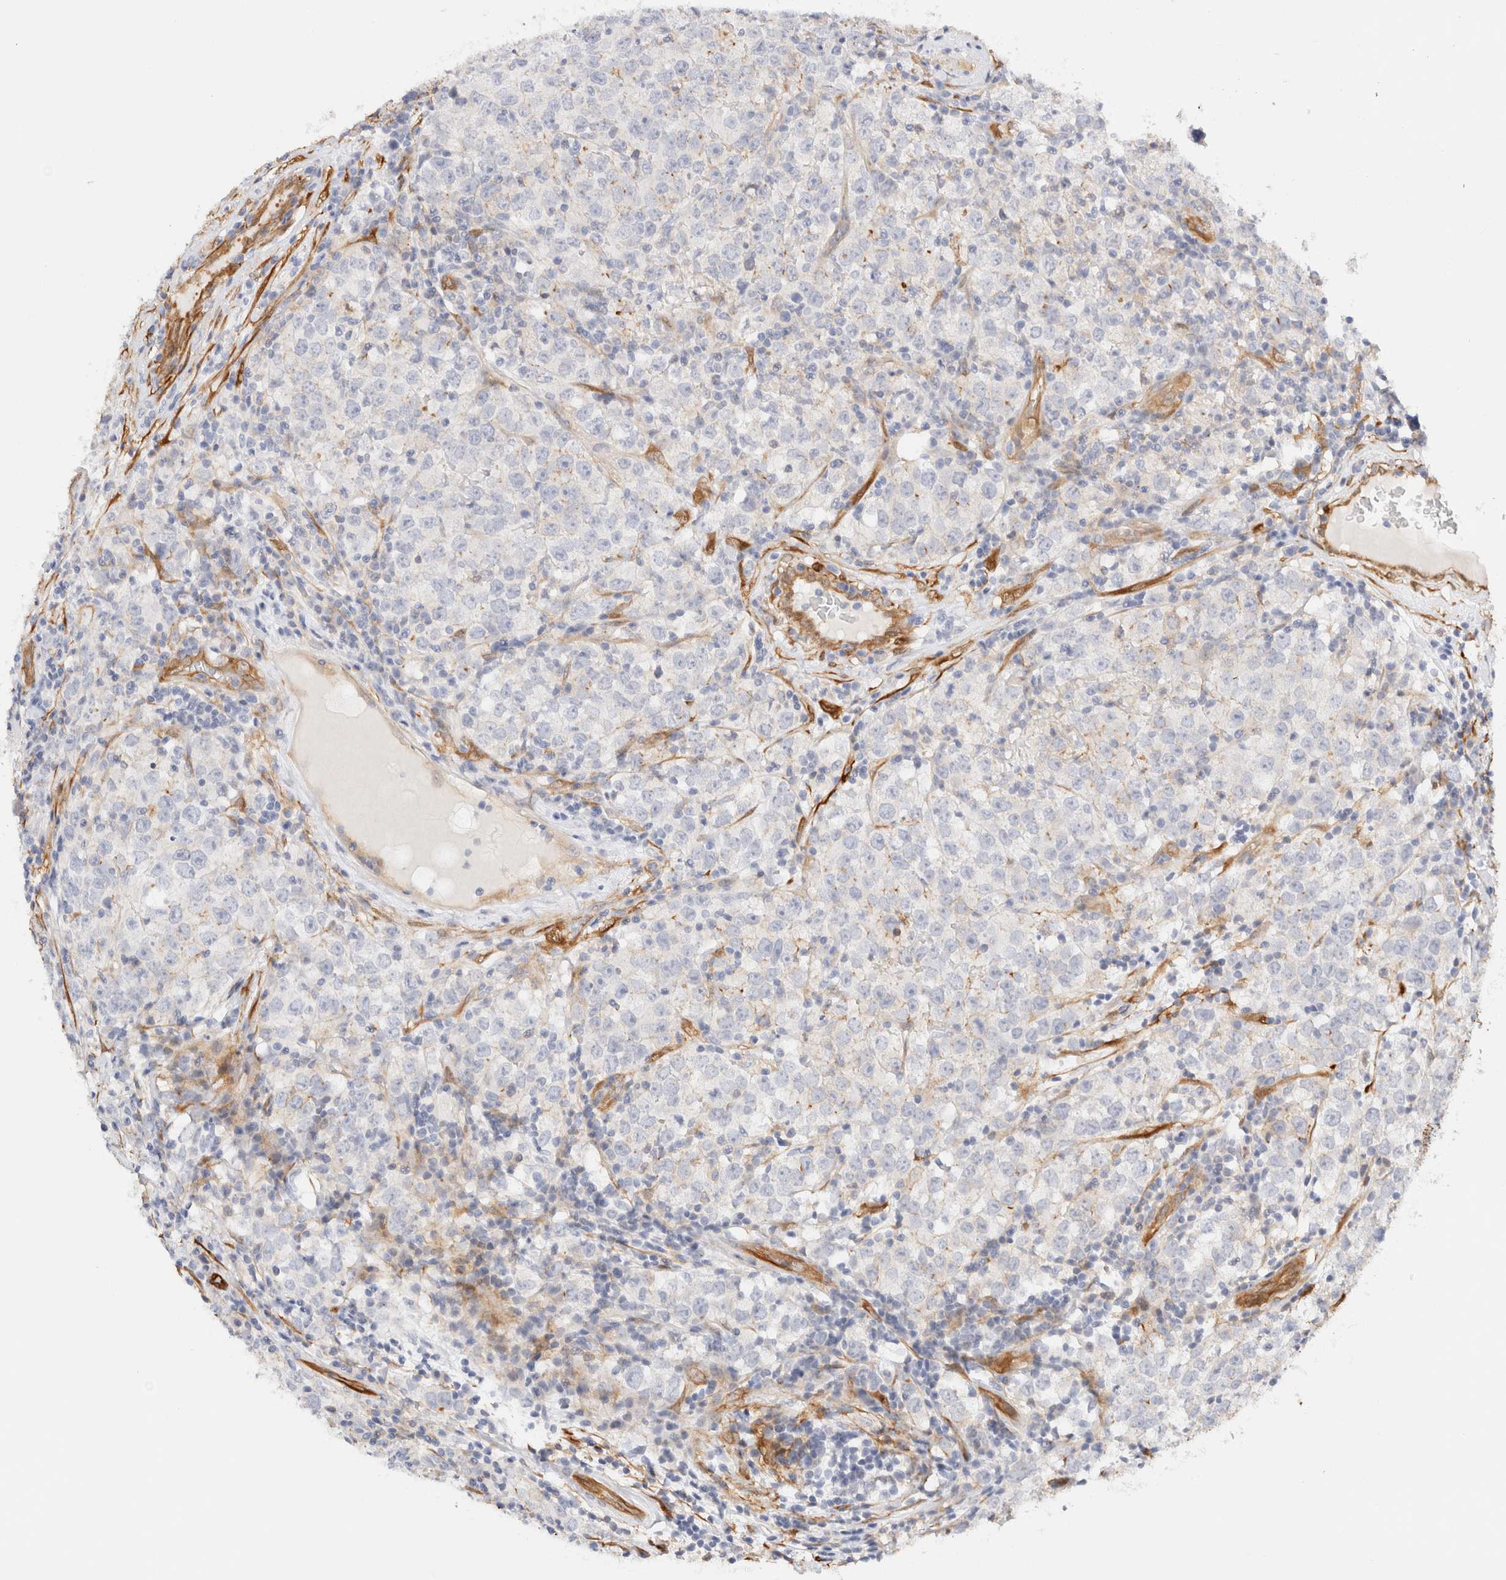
{"staining": {"intensity": "negative", "quantity": "none", "location": "none"}, "tissue": "testis cancer", "cell_type": "Tumor cells", "image_type": "cancer", "snomed": [{"axis": "morphology", "description": "Seminoma, NOS"}, {"axis": "morphology", "description": "Carcinoma, Embryonal, NOS"}, {"axis": "topography", "description": "Testis"}], "caption": "High magnification brightfield microscopy of testis cancer stained with DAB (brown) and counterstained with hematoxylin (blue): tumor cells show no significant positivity. Nuclei are stained in blue.", "gene": "LMCD1", "patient": {"sex": "male", "age": 28}}